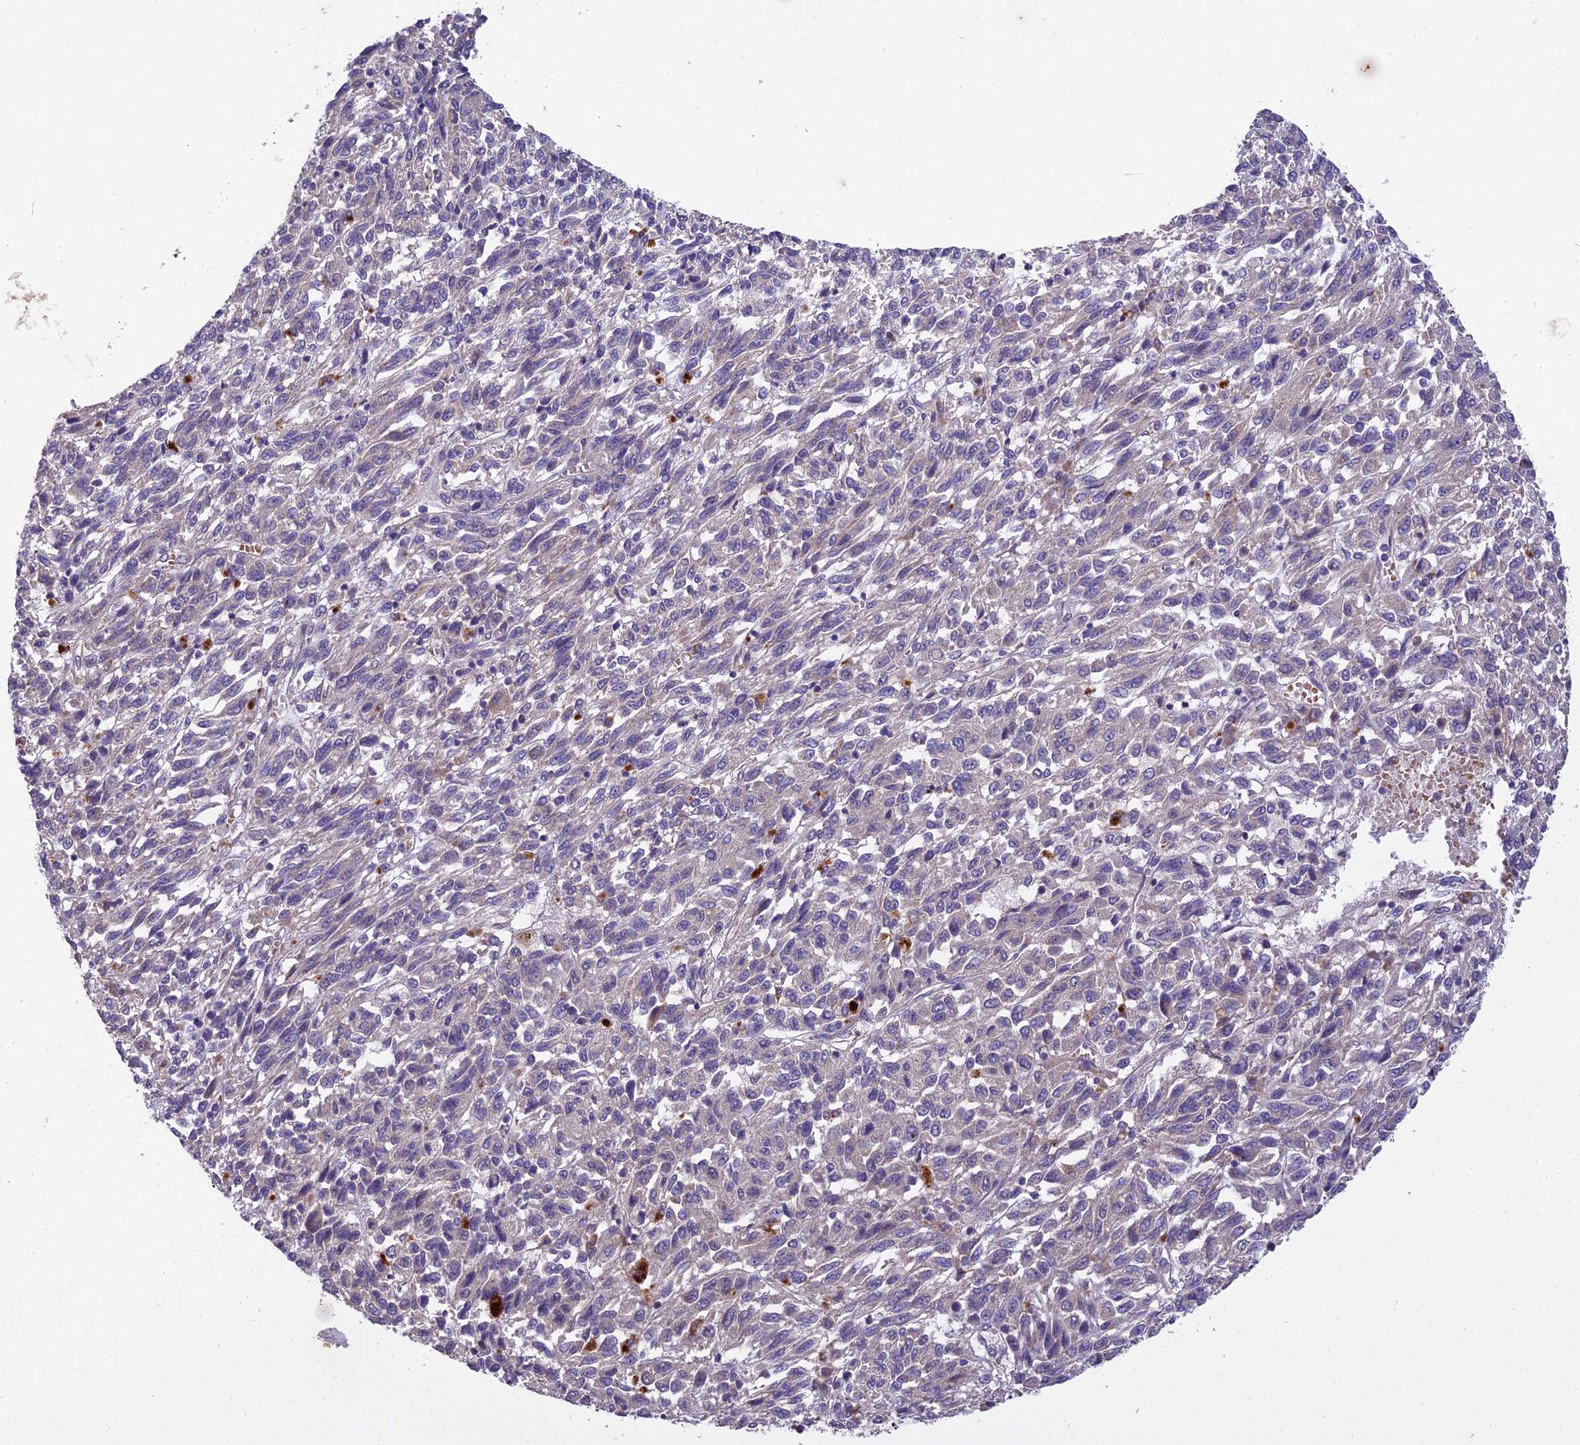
{"staining": {"intensity": "negative", "quantity": "none", "location": "none"}, "tissue": "melanoma", "cell_type": "Tumor cells", "image_type": "cancer", "snomed": [{"axis": "morphology", "description": "Malignant melanoma, Metastatic site"}, {"axis": "topography", "description": "Lung"}], "caption": "A high-resolution image shows immunohistochemistry staining of malignant melanoma (metastatic site), which exhibits no significant expression in tumor cells.", "gene": "CENPL", "patient": {"sex": "male", "age": 64}}